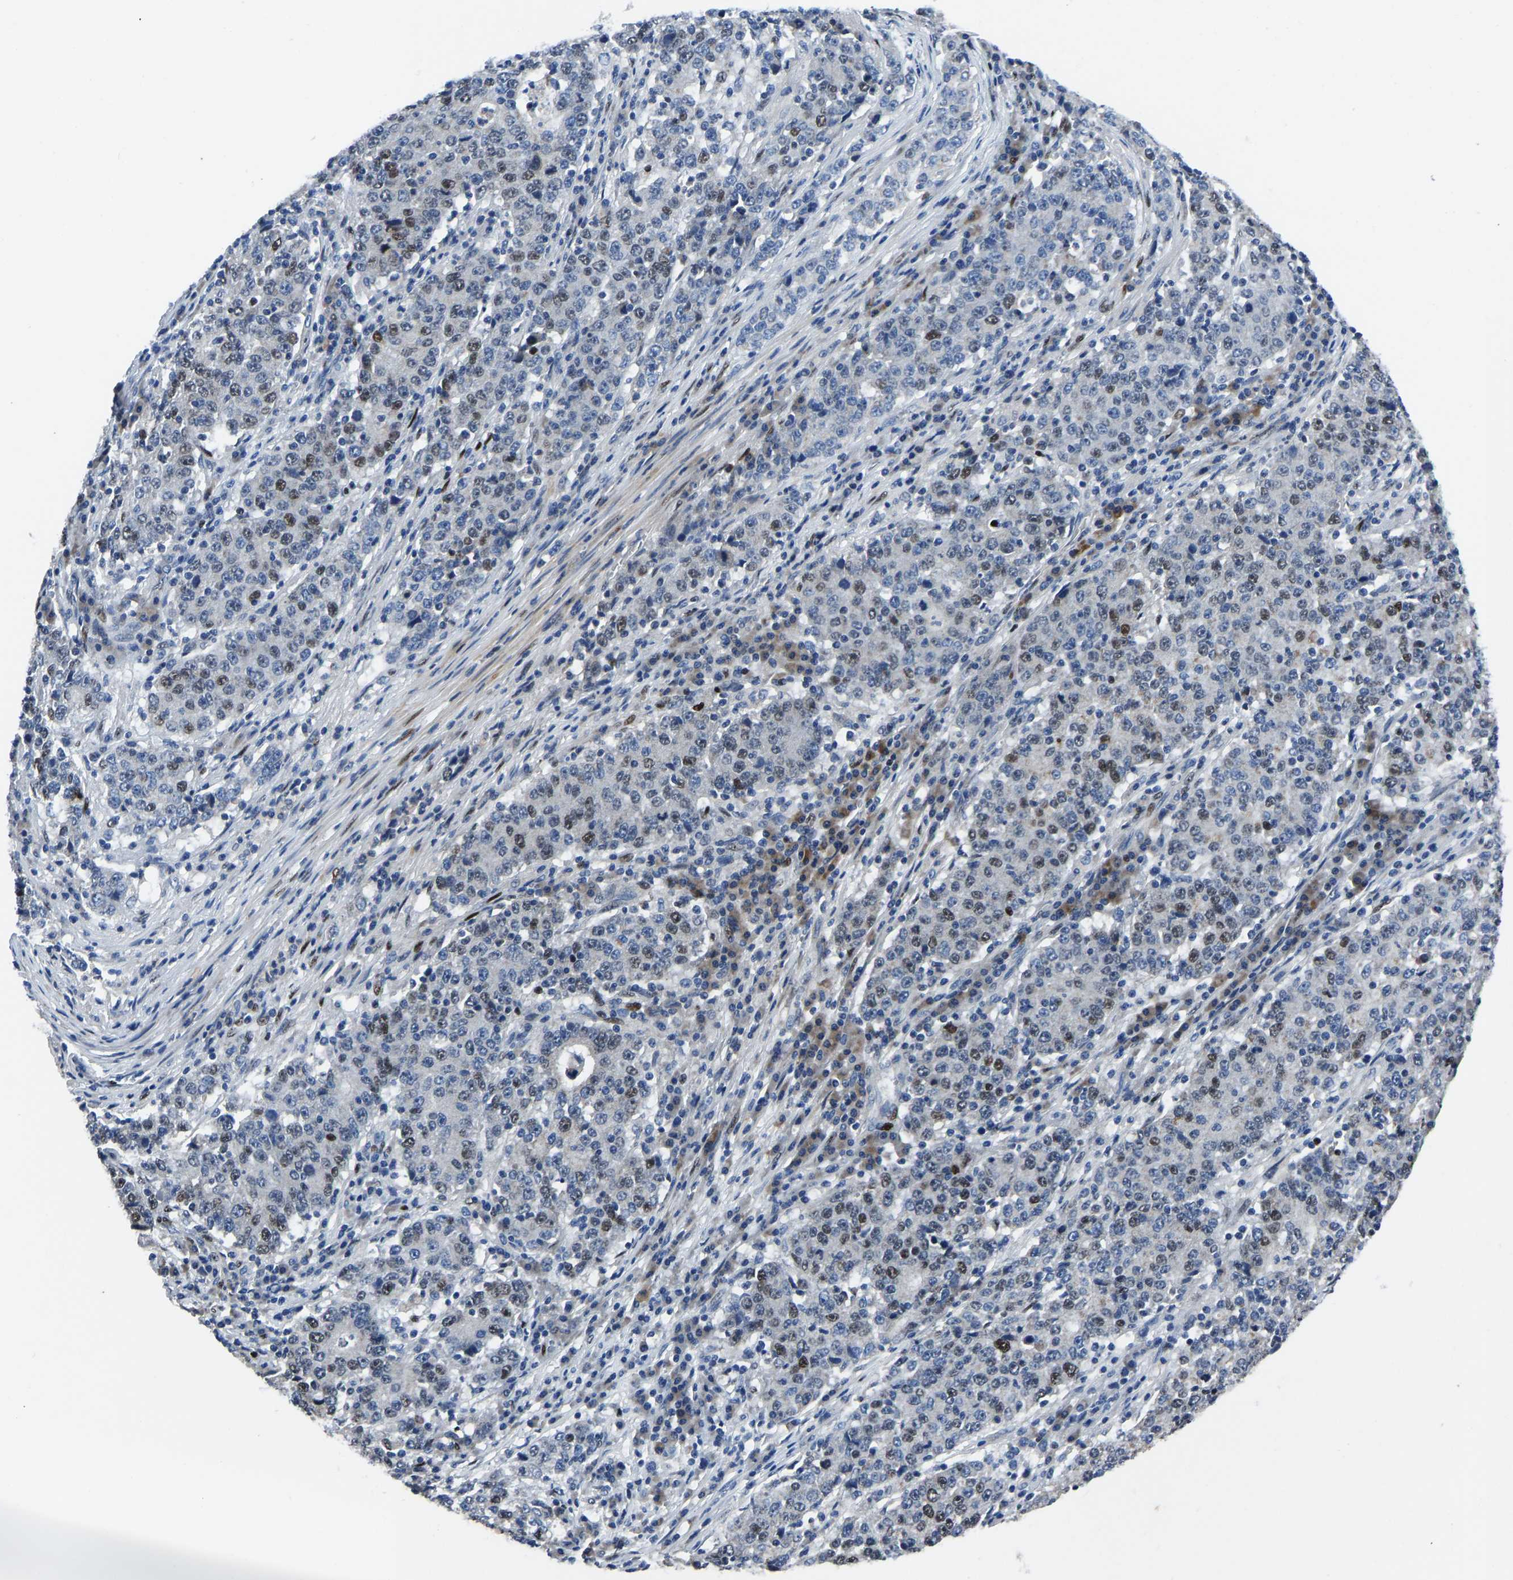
{"staining": {"intensity": "weak", "quantity": "25%-75%", "location": "nuclear"}, "tissue": "stomach cancer", "cell_type": "Tumor cells", "image_type": "cancer", "snomed": [{"axis": "morphology", "description": "Adenocarcinoma, NOS"}, {"axis": "topography", "description": "Stomach"}], "caption": "Immunohistochemistry (IHC) image of neoplastic tissue: adenocarcinoma (stomach) stained using immunohistochemistry displays low levels of weak protein expression localized specifically in the nuclear of tumor cells, appearing as a nuclear brown color.", "gene": "EGR1", "patient": {"sex": "male", "age": 59}}